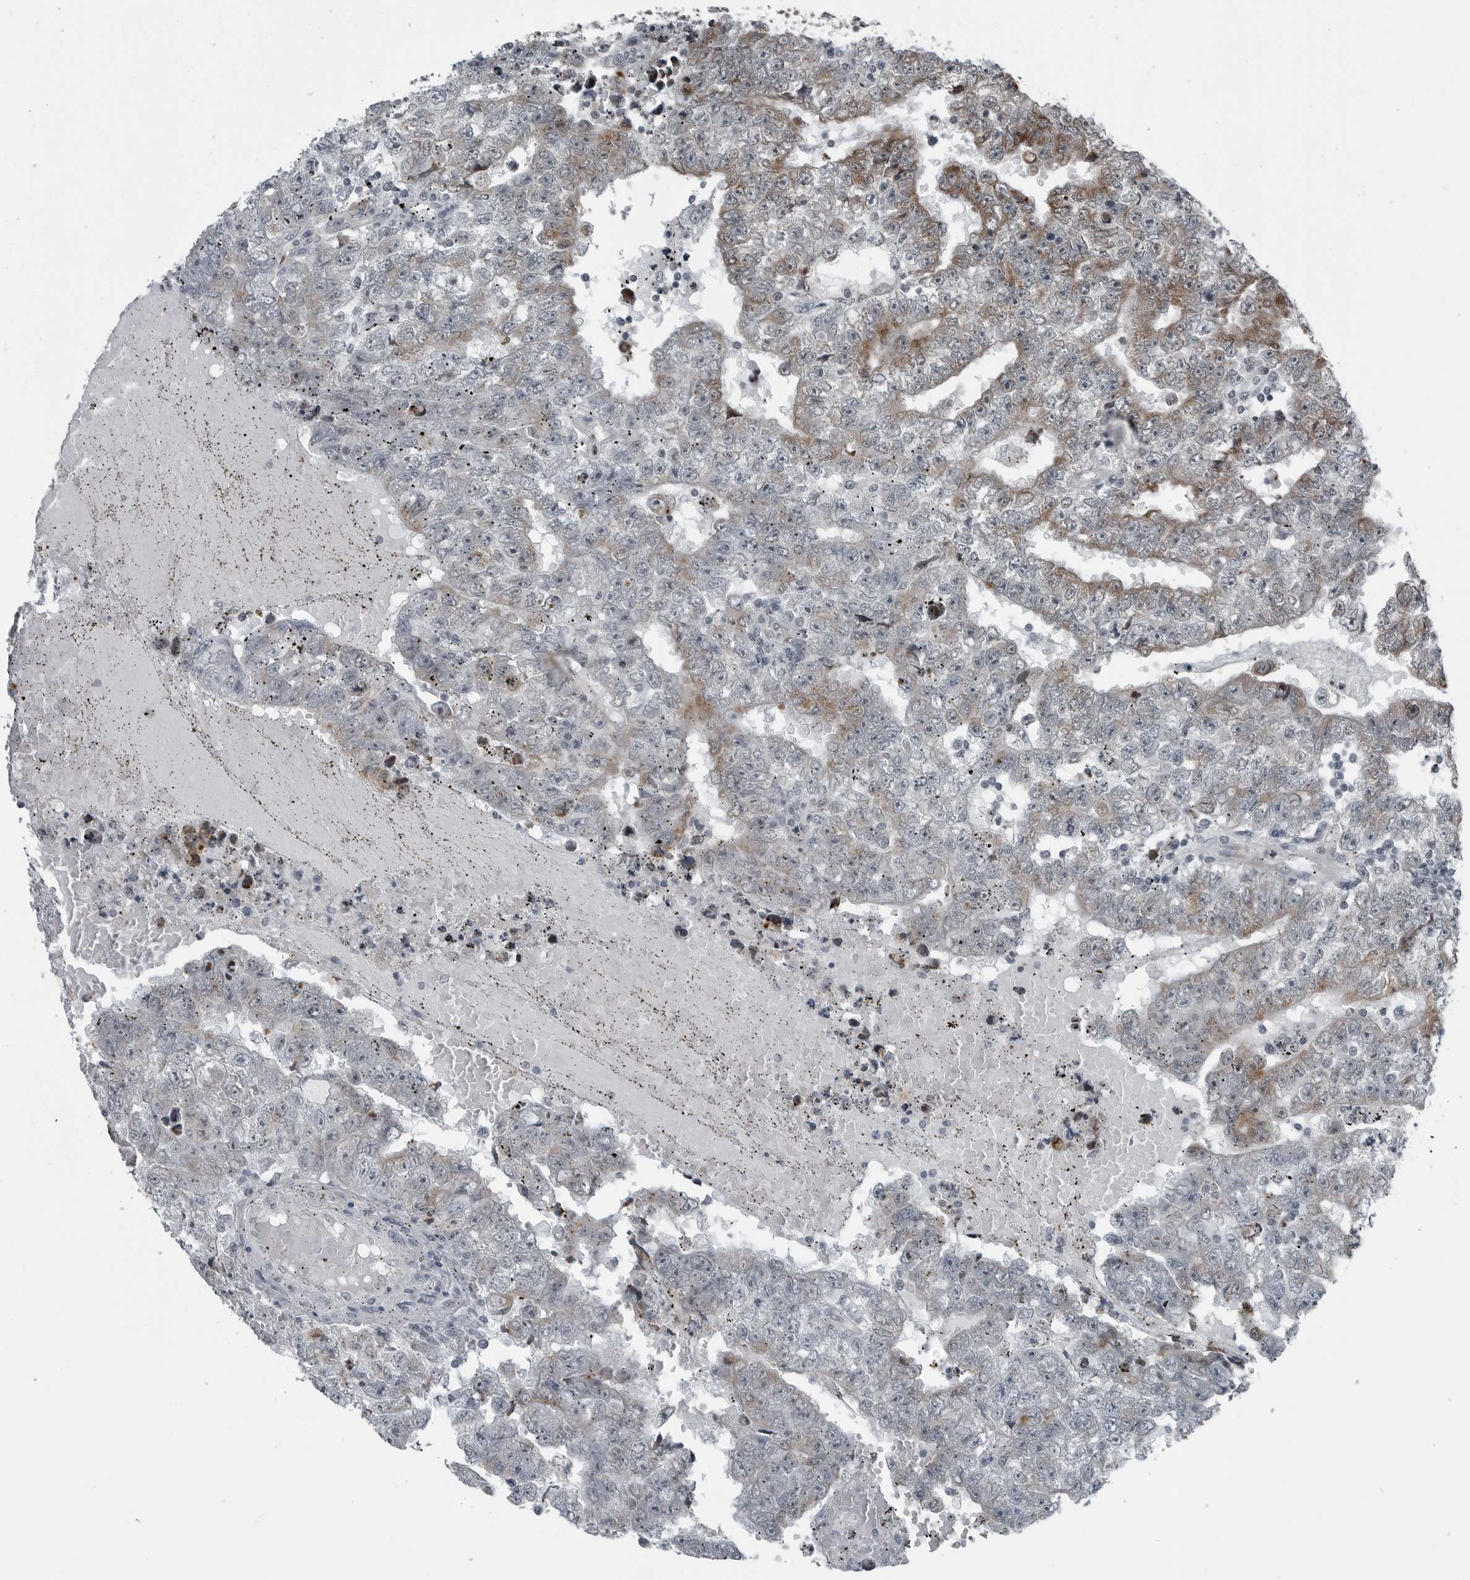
{"staining": {"intensity": "moderate", "quantity": "<25%", "location": "cytoplasmic/membranous"}, "tissue": "testis cancer", "cell_type": "Tumor cells", "image_type": "cancer", "snomed": [{"axis": "morphology", "description": "Carcinoma, Embryonal, NOS"}, {"axis": "topography", "description": "Testis"}], "caption": "A photomicrograph of embryonal carcinoma (testis) stained for a protein shows moderate cytoplasmic/membranous brown staining in tumor cells.", "gene": "DNAAF11", "patient": {"sex": "male", "age": 25}}